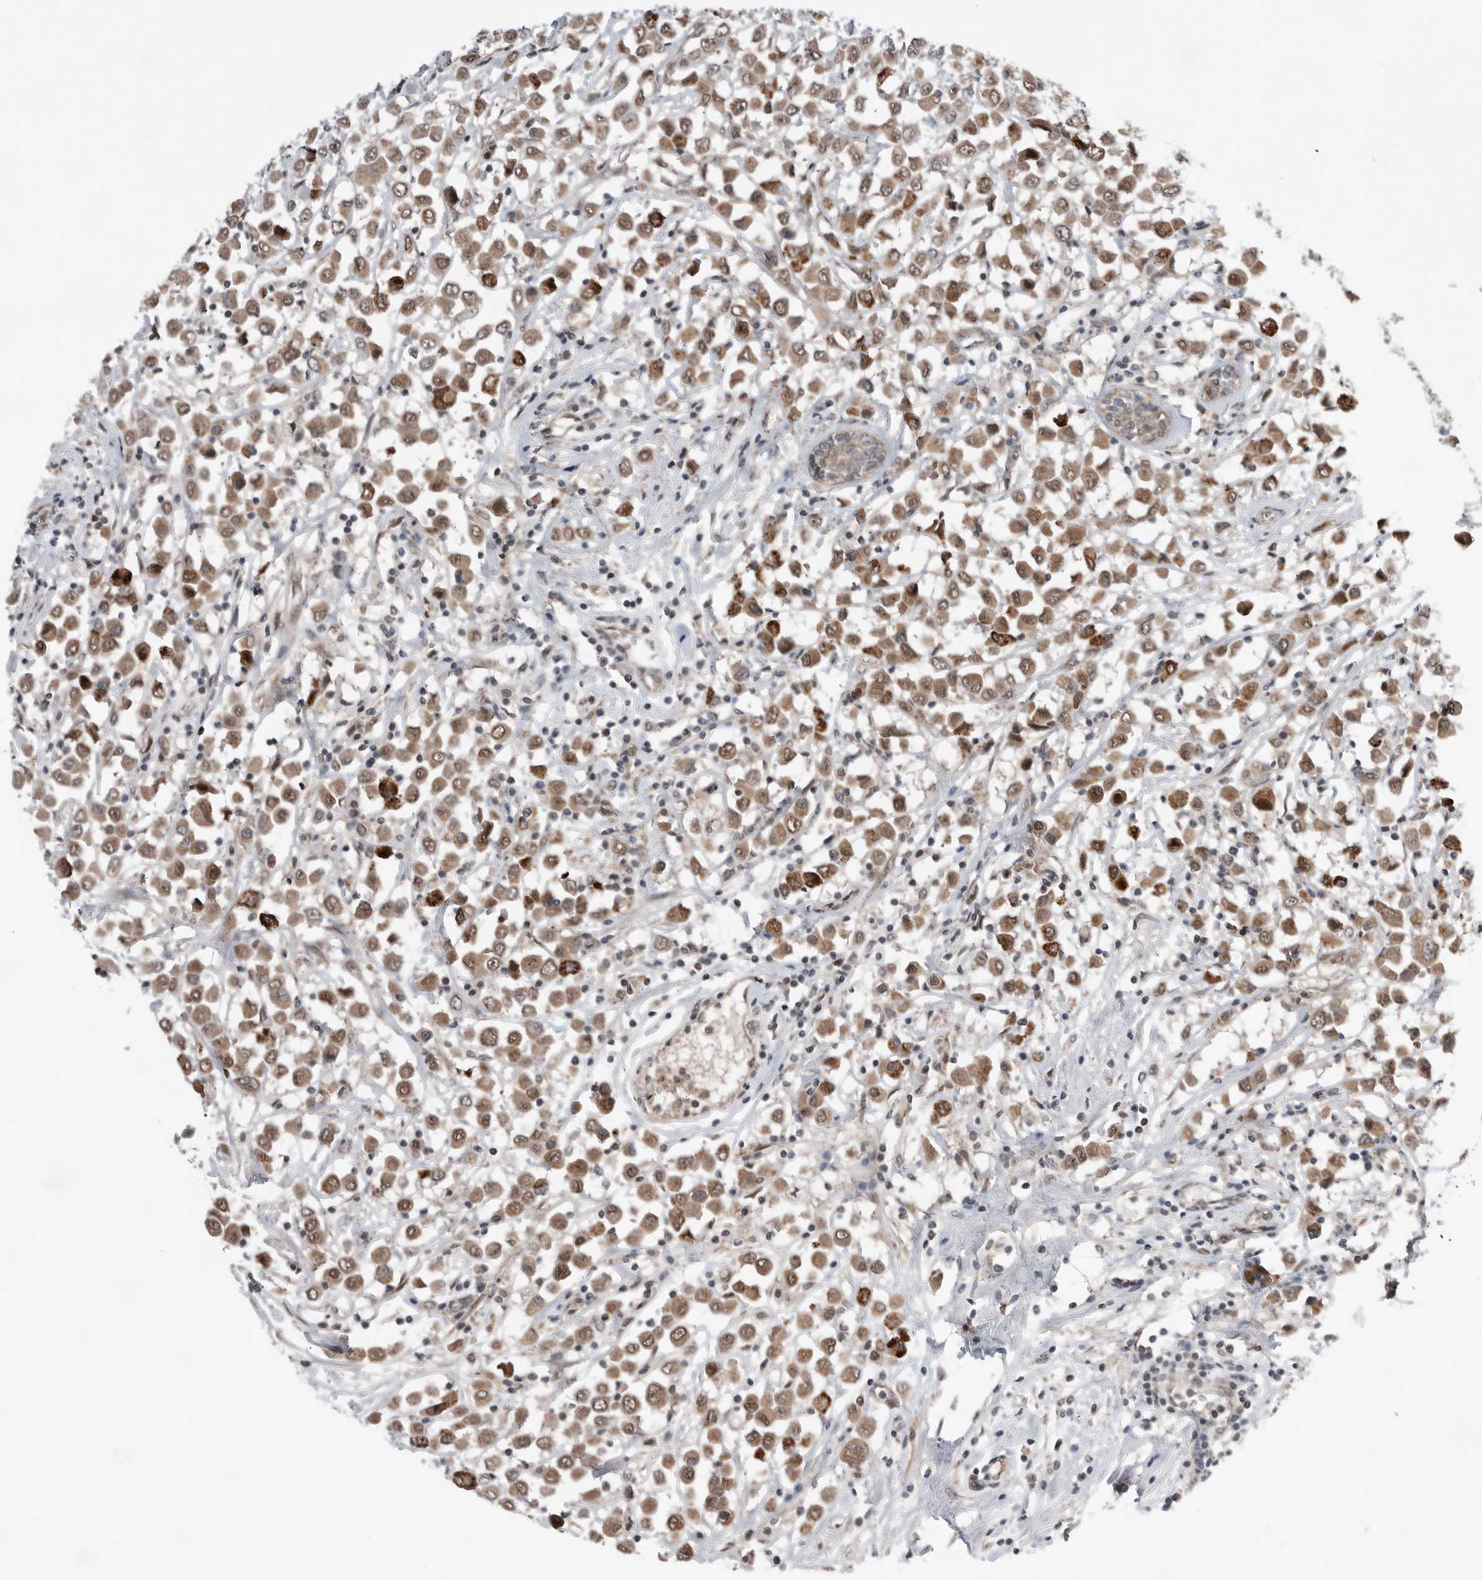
{"staining": {"intensity": "moderate", "quantity": ">75%", "location": "cytoplasmic/membranous,nuclear"}, "tissue": "breast cancer", "cell_type": "Tumor cells", "image_type": "cancer", "snomed": [{"axis": "morphology", "description": "Duct carcinoma"}, {"axis": "topography", "description": "Breast"}], "caption": "The immunohistochemical stain labels moderate cytoplasmic/membranous and nuclear expression in tumor cells of breast infiltrating ductal carcinoma tissue. The staining was performed using DAB to visualize the protein expression in brown, while the nuclei were stained in blue with hematoxylin (Magnification: 20x).", "gene": "NTAQ1", "patient": {"sex": "female", "age": 61}}